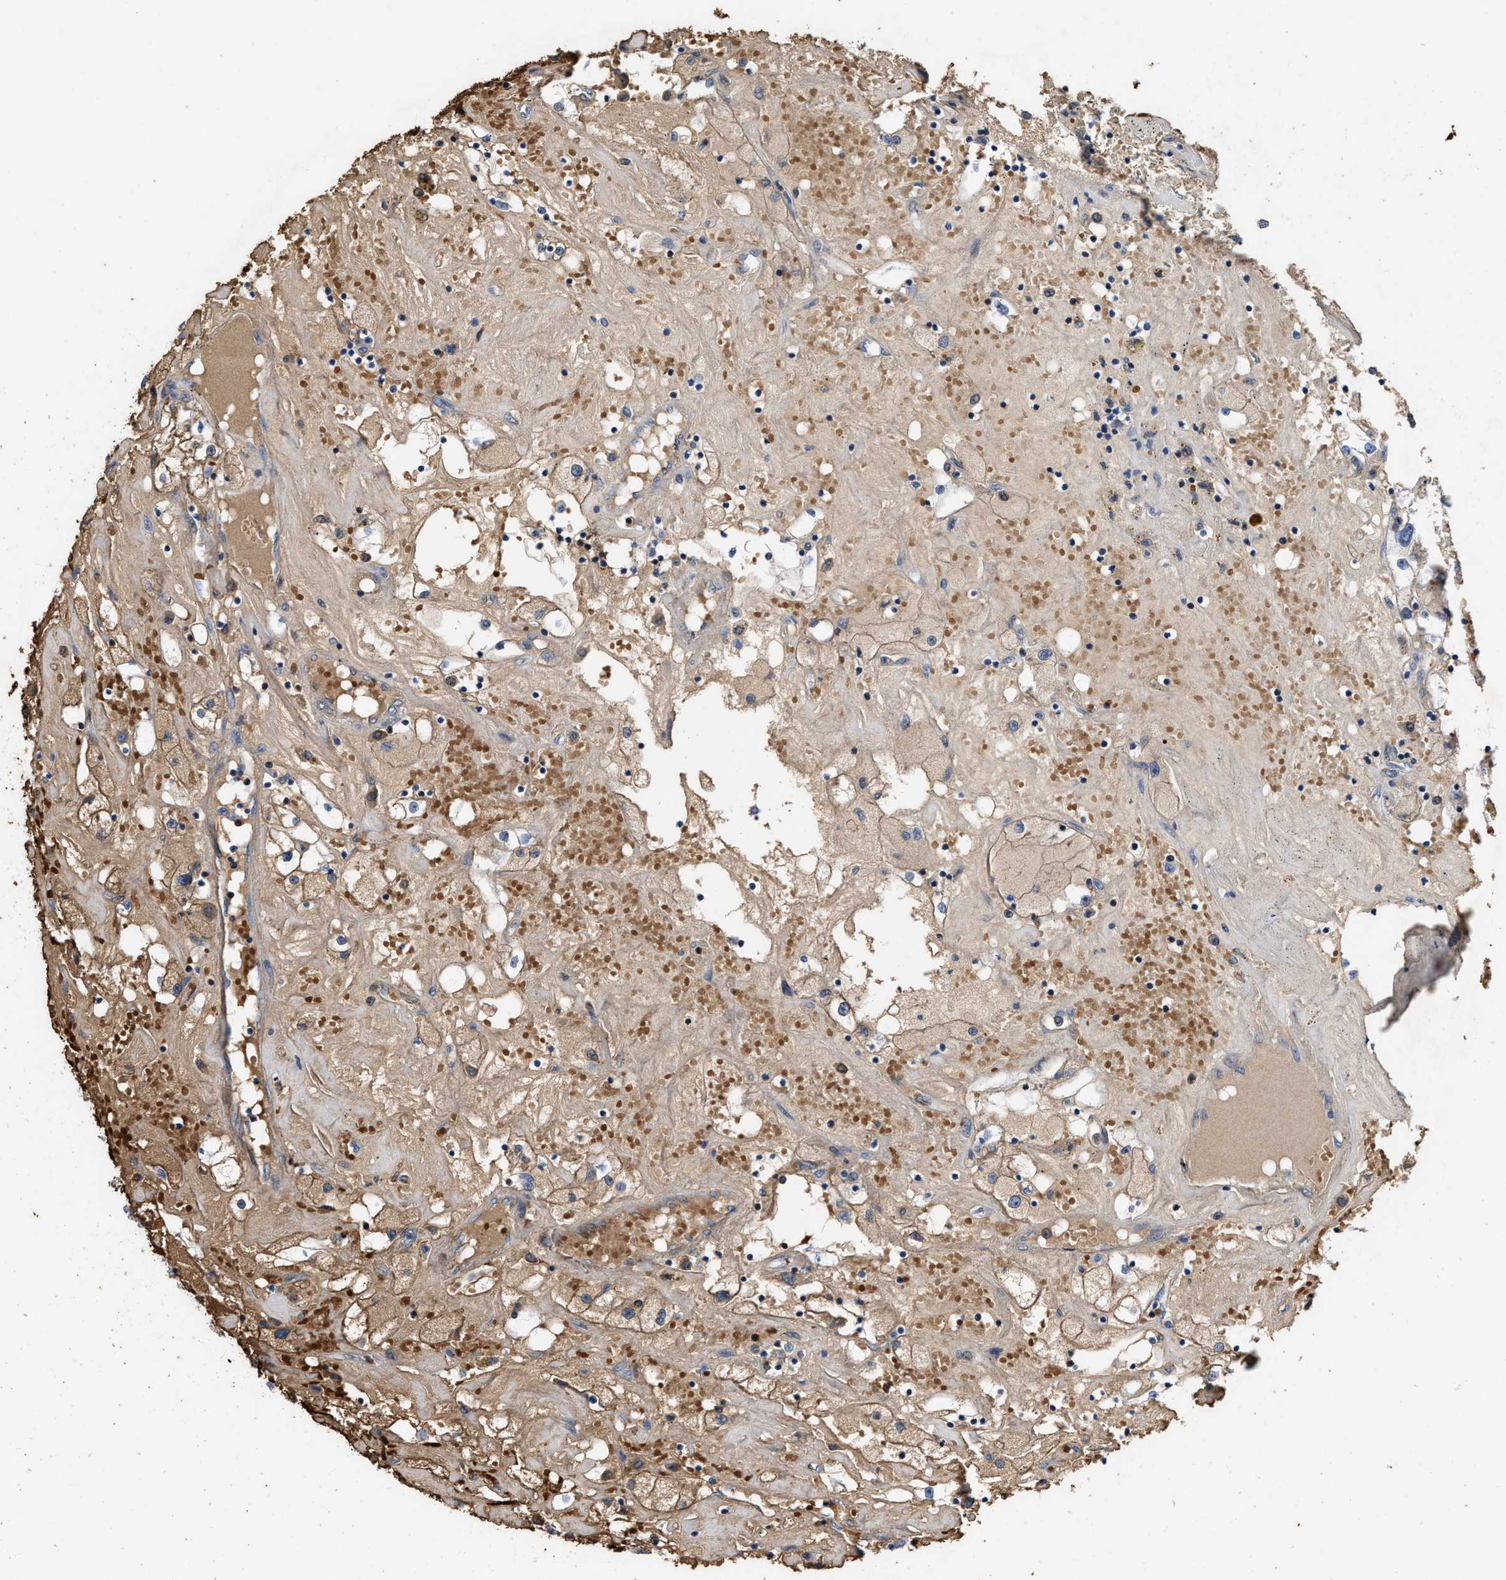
{"staining": {"intensity": "moderate", "quantity": ">75%", "location": "cytoplasmic/membranous"}, "tissue": "renal cancer", "cell_type": "Tumor cells", "image_type": "cancer", "snomed": [{"axis": "morphology", "description": "Adenocarcinoma, NOS"}, {"axis": "topography", "description": "Kidney"}], "caption": "A medium amount of moderate cytoplasmic/membranous positivity is present in about >75% of tumor cells in renal cancer (adenocarcinoma) tissue.", "gene": "POLR1F", "patient": {"sex": "male", "age": 56}}